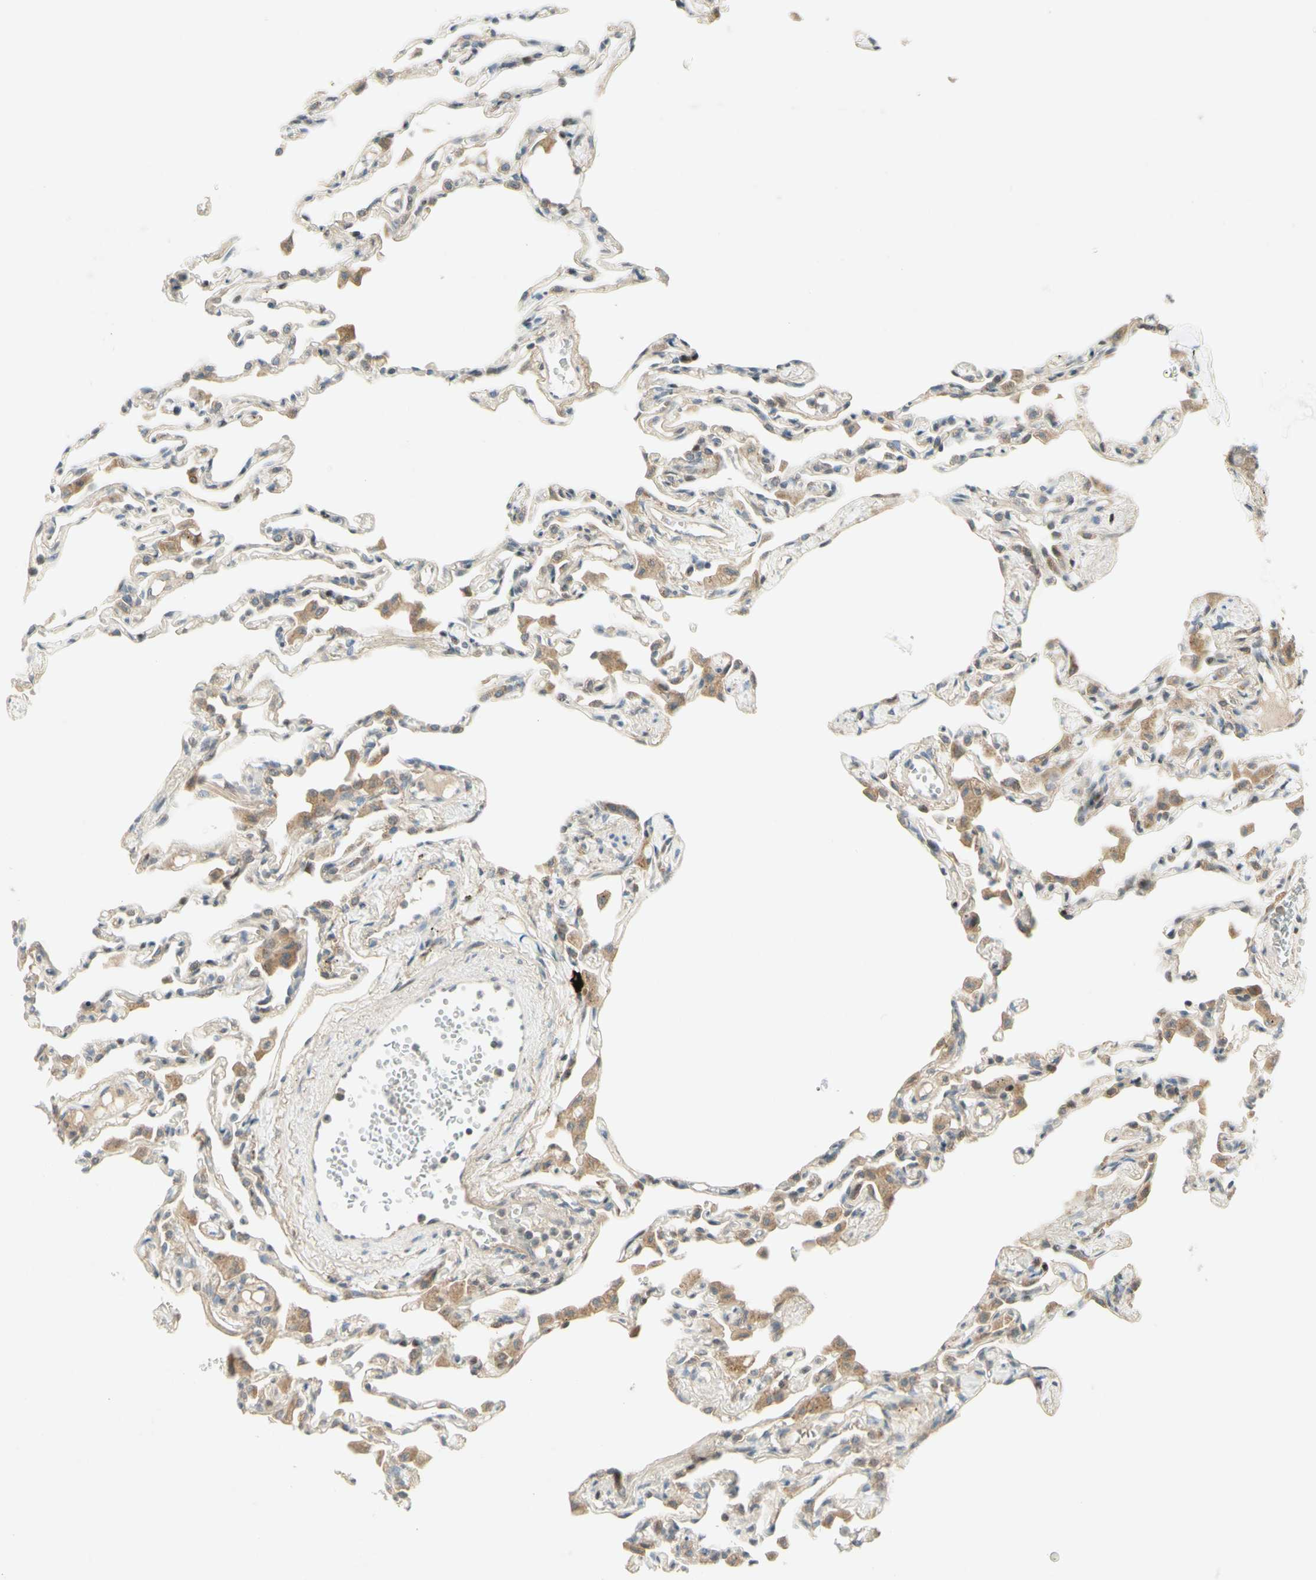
{"staining": {"intensity": "moderate", "quantity": "<25%", "location": "cytoplasmic/membranous"}, "tissue": "lung", "cell_type": "Alveolar cells", "image_type": "normal", "snomed": [{"axis": "morphology", "description": "Normal tissue, NOS"}, {"axis": "topography", "description": "Lung"}], "caption": "This is an image of immunohistochemistry (IHC) staining of normal lung, which shows moderate positivity in the cytoplasmic/membranous of alveolar cells.", "gene": "ETF1", "patient": {"sex": "female", "age": 49}}